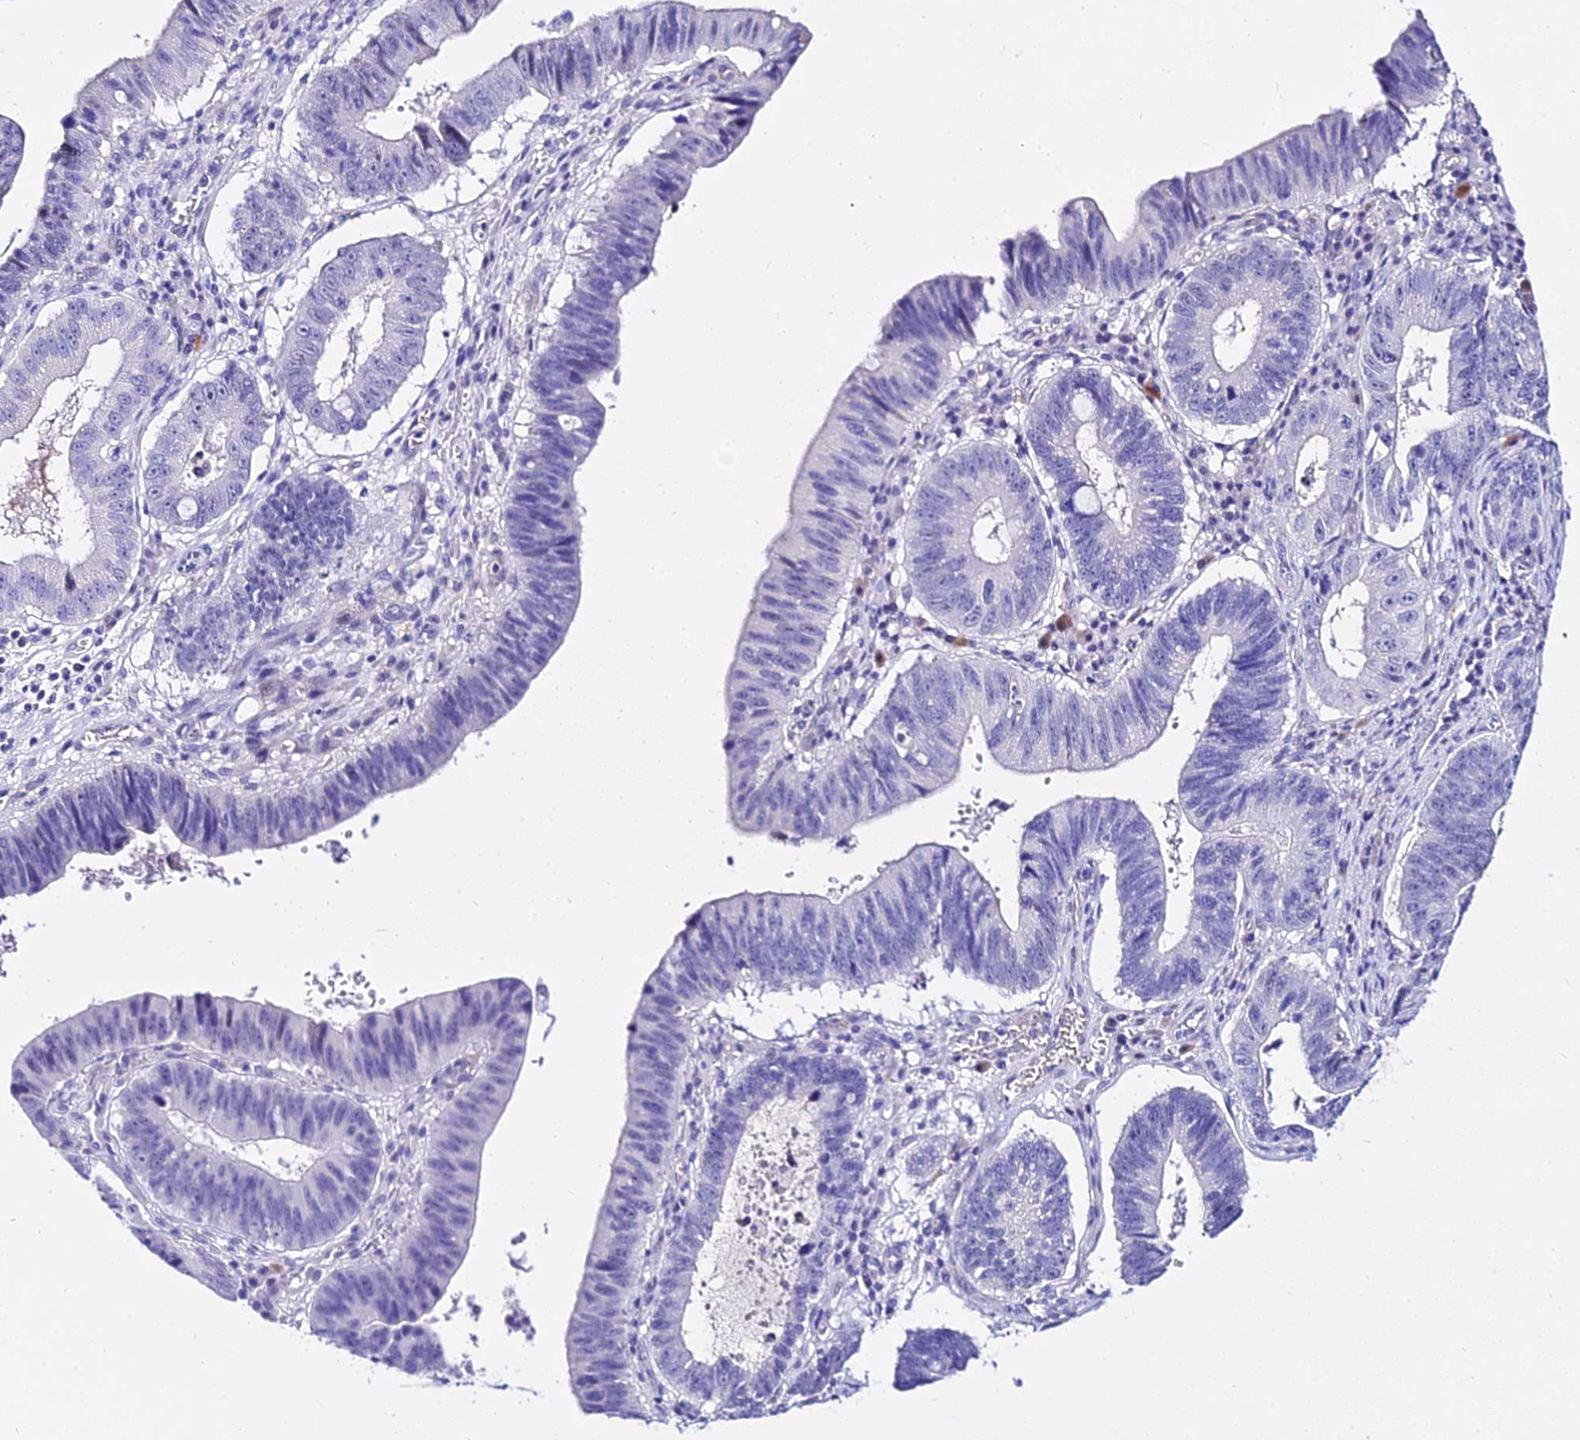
{"staining": {"intensity": "negative", "quantity": "none", "location": "none"}, "tissue": "stomach cancer", "cell_type": "Tumor cells", "image_type": "cancer", "snomed": [{"axis": "morphology", "description": "Adenocarcinoma, NOS"}, {"axis": "topography", "description": "Stomach"}], "caption": "An IHC histopathology image of stomach cancer (adenocarcinoma) is shown. There is no staining in tumor cells of stomach cancer (adenocarcinoma).", "gene": "DEFB106A", "patient": {"sex": "male", "age": 59}}